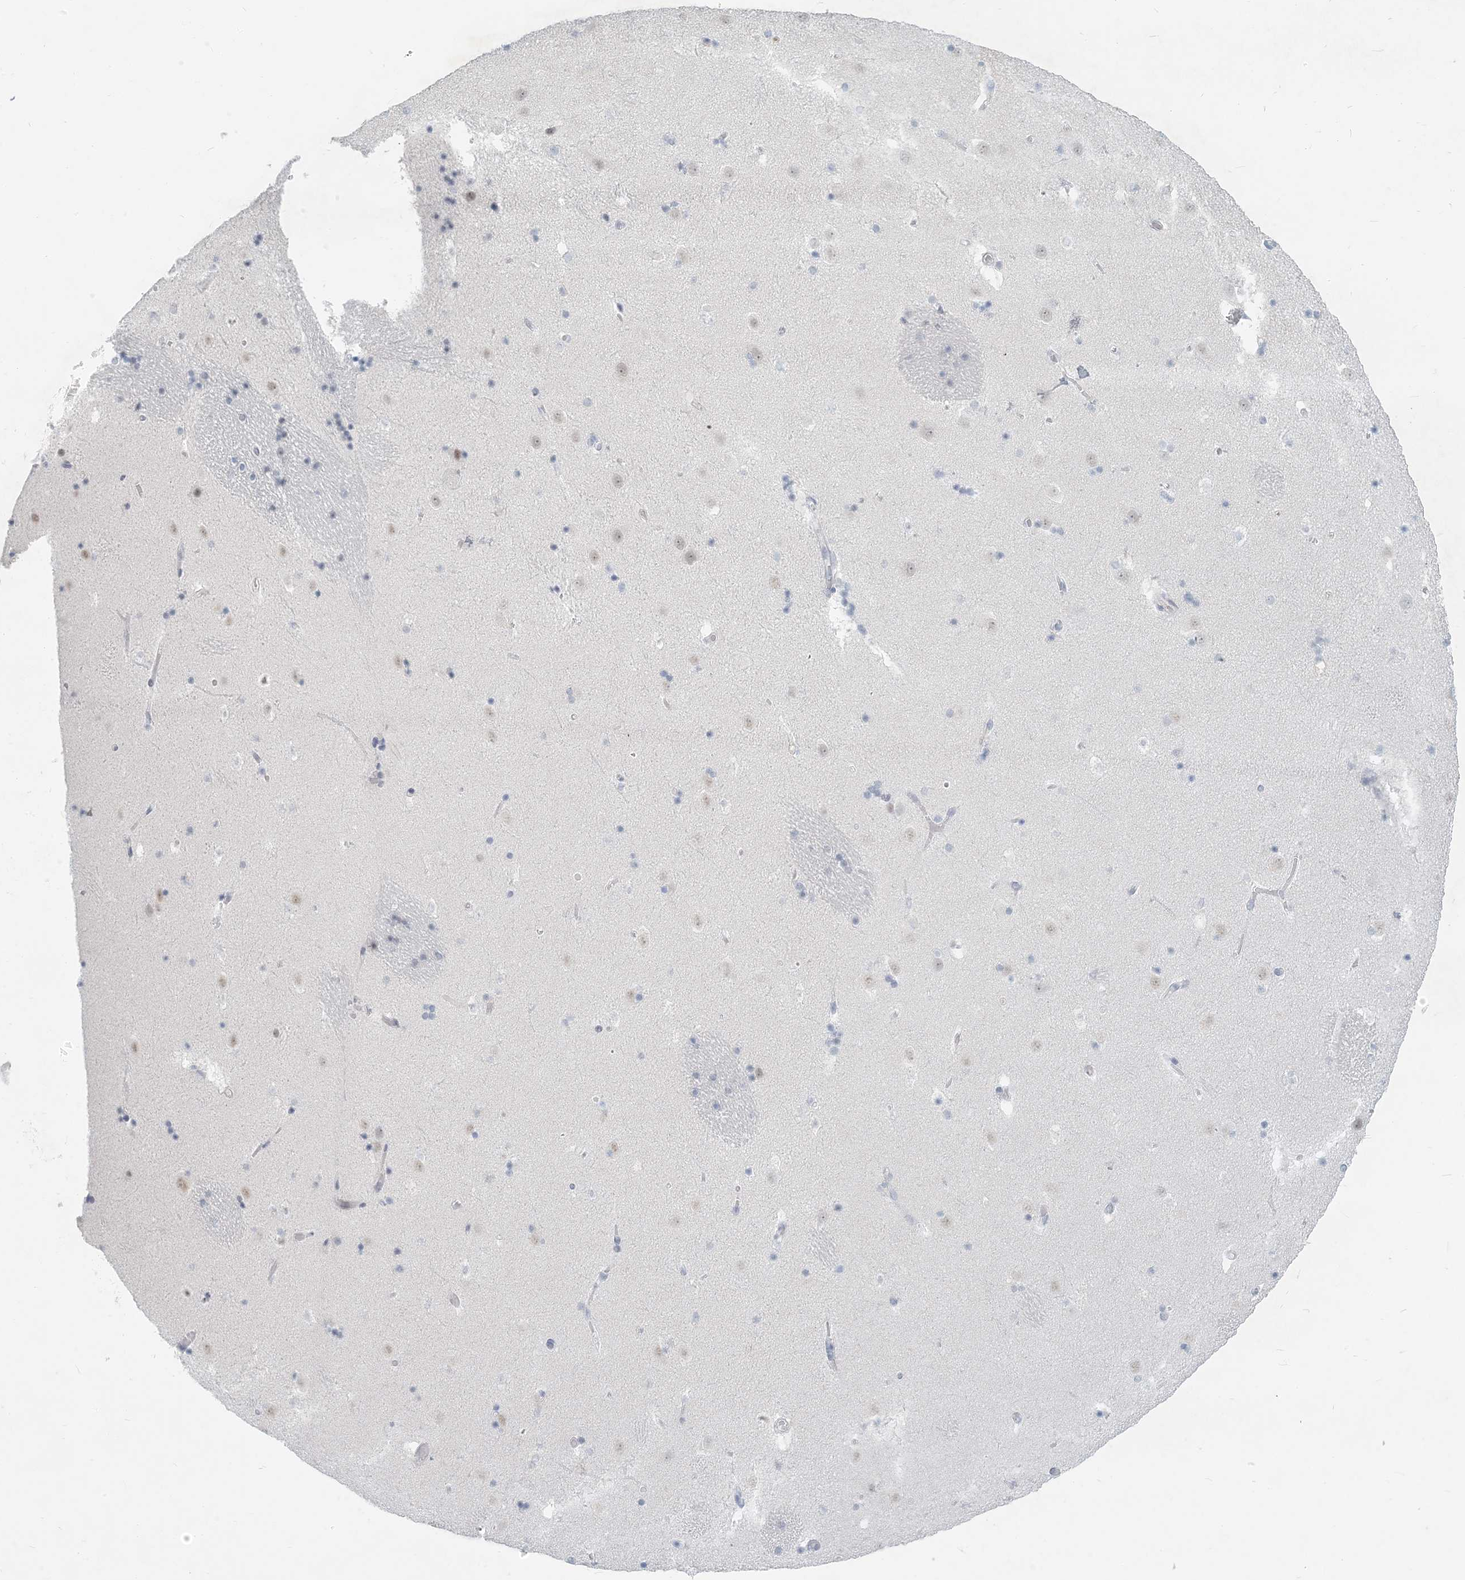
{"staining": {"intensity": "negative", "quantity": "none", "location": "none"}, "tissue": "caudate", "cell_type": "Glial cells", "image_type": "normal", "snomed": [{"axis": "morphology", "description": "Normal tissue, NOS"}, {"axis": "topography", "description": "Lateral ventricle wall"}], "caption": "DAB (3,3'-diaminobenzidine) immunohistochemical staining of benign caudate exhibits no significant staining in glial cells. Brightfield microscopy of immunohistochemistry stained with DAB (3,3'-diaminobenzidine) (brown) and hematoxylin (blue), captured at high magnification.", "gene": "SCML1", "patient": {"sex": "male", "age": 45}}